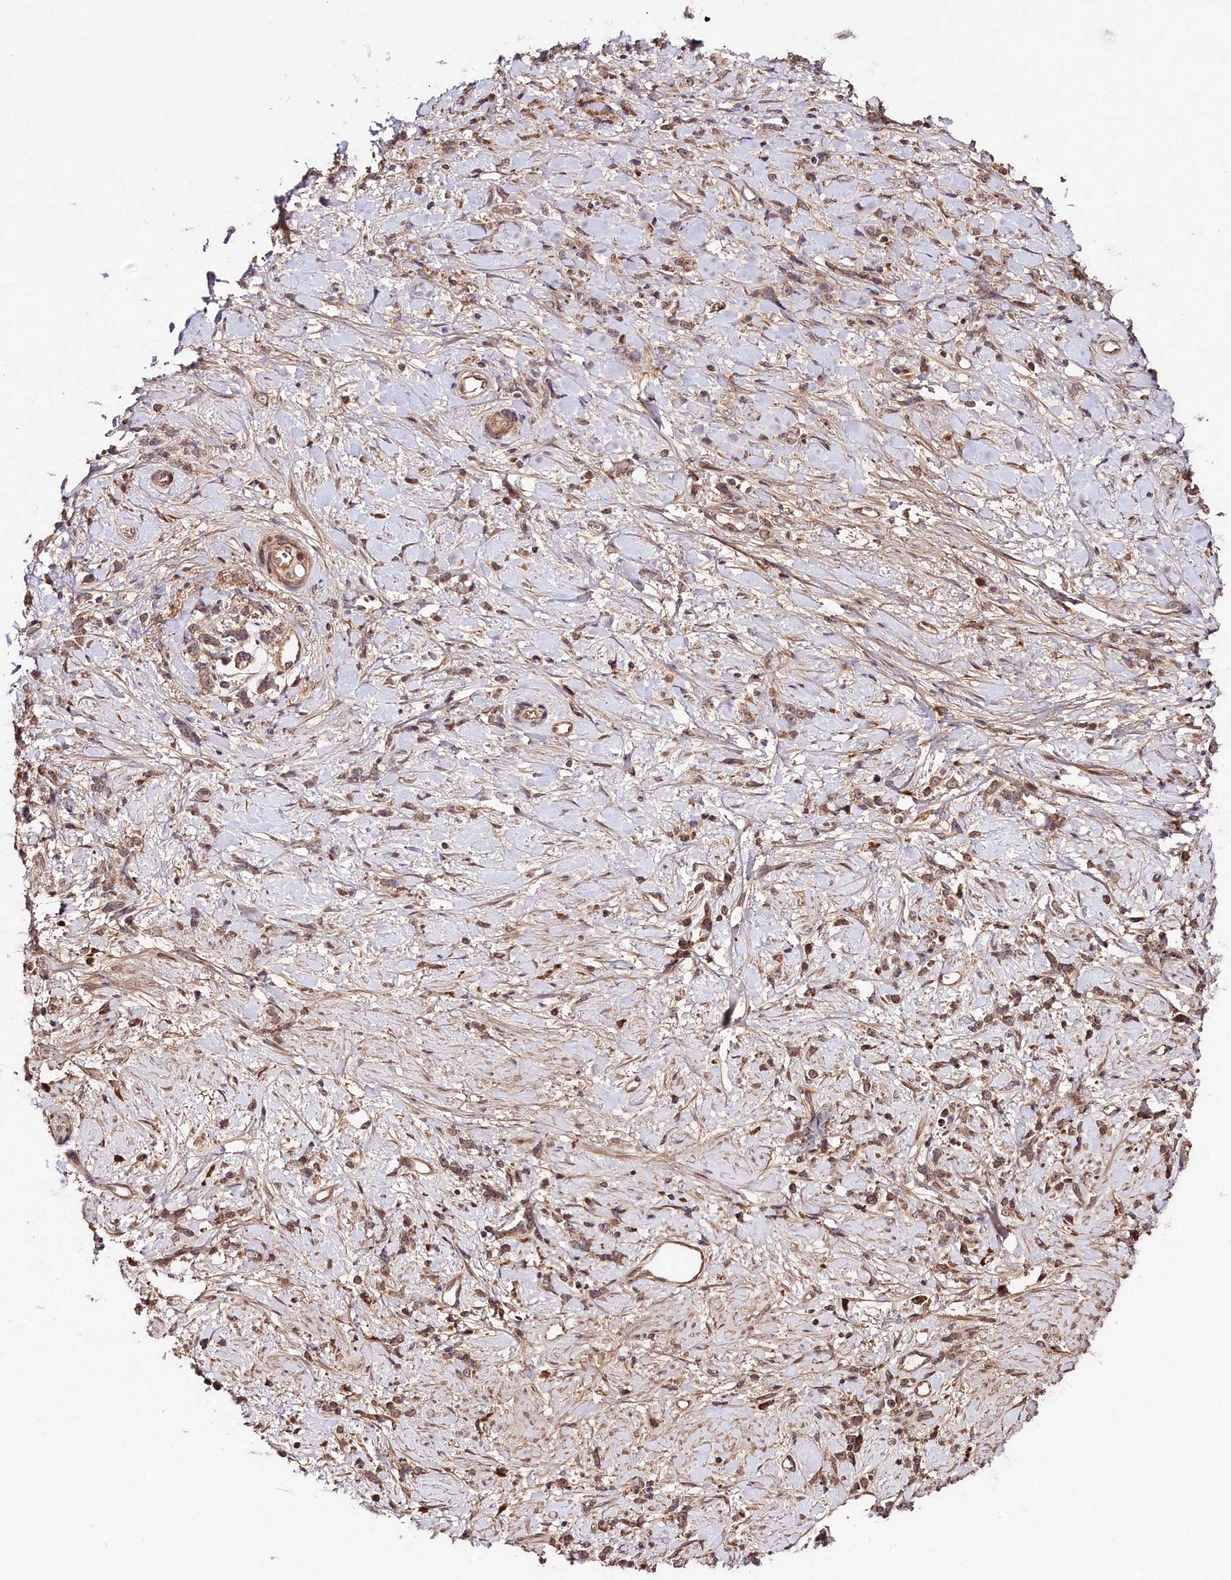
{"staining": {"intensity": "moderate", "quantity": ">75%", "location": "cytoplasmic/membranous"}, "tissue": "stomach cancer", "cell_type": "Tumor cells", "image_type": "cancer", "snomed": [{"axis": "morphology", "description": "Adenocarcinoma, NOS"}, {"axis": "topography", "description": "Stomach"}], "caption": "Stomach cancer (adenocarcinoma) stained with DAB immunohistochemistry demonstrates medium levels of moderate cytoplasmic/membranous staining in approximately >75% of tumor cells. The protein is shown in brown color, while the nuclei are stained blue.", "gene": "TNPO3", "patient": {"sex": "female", "age": 60}}